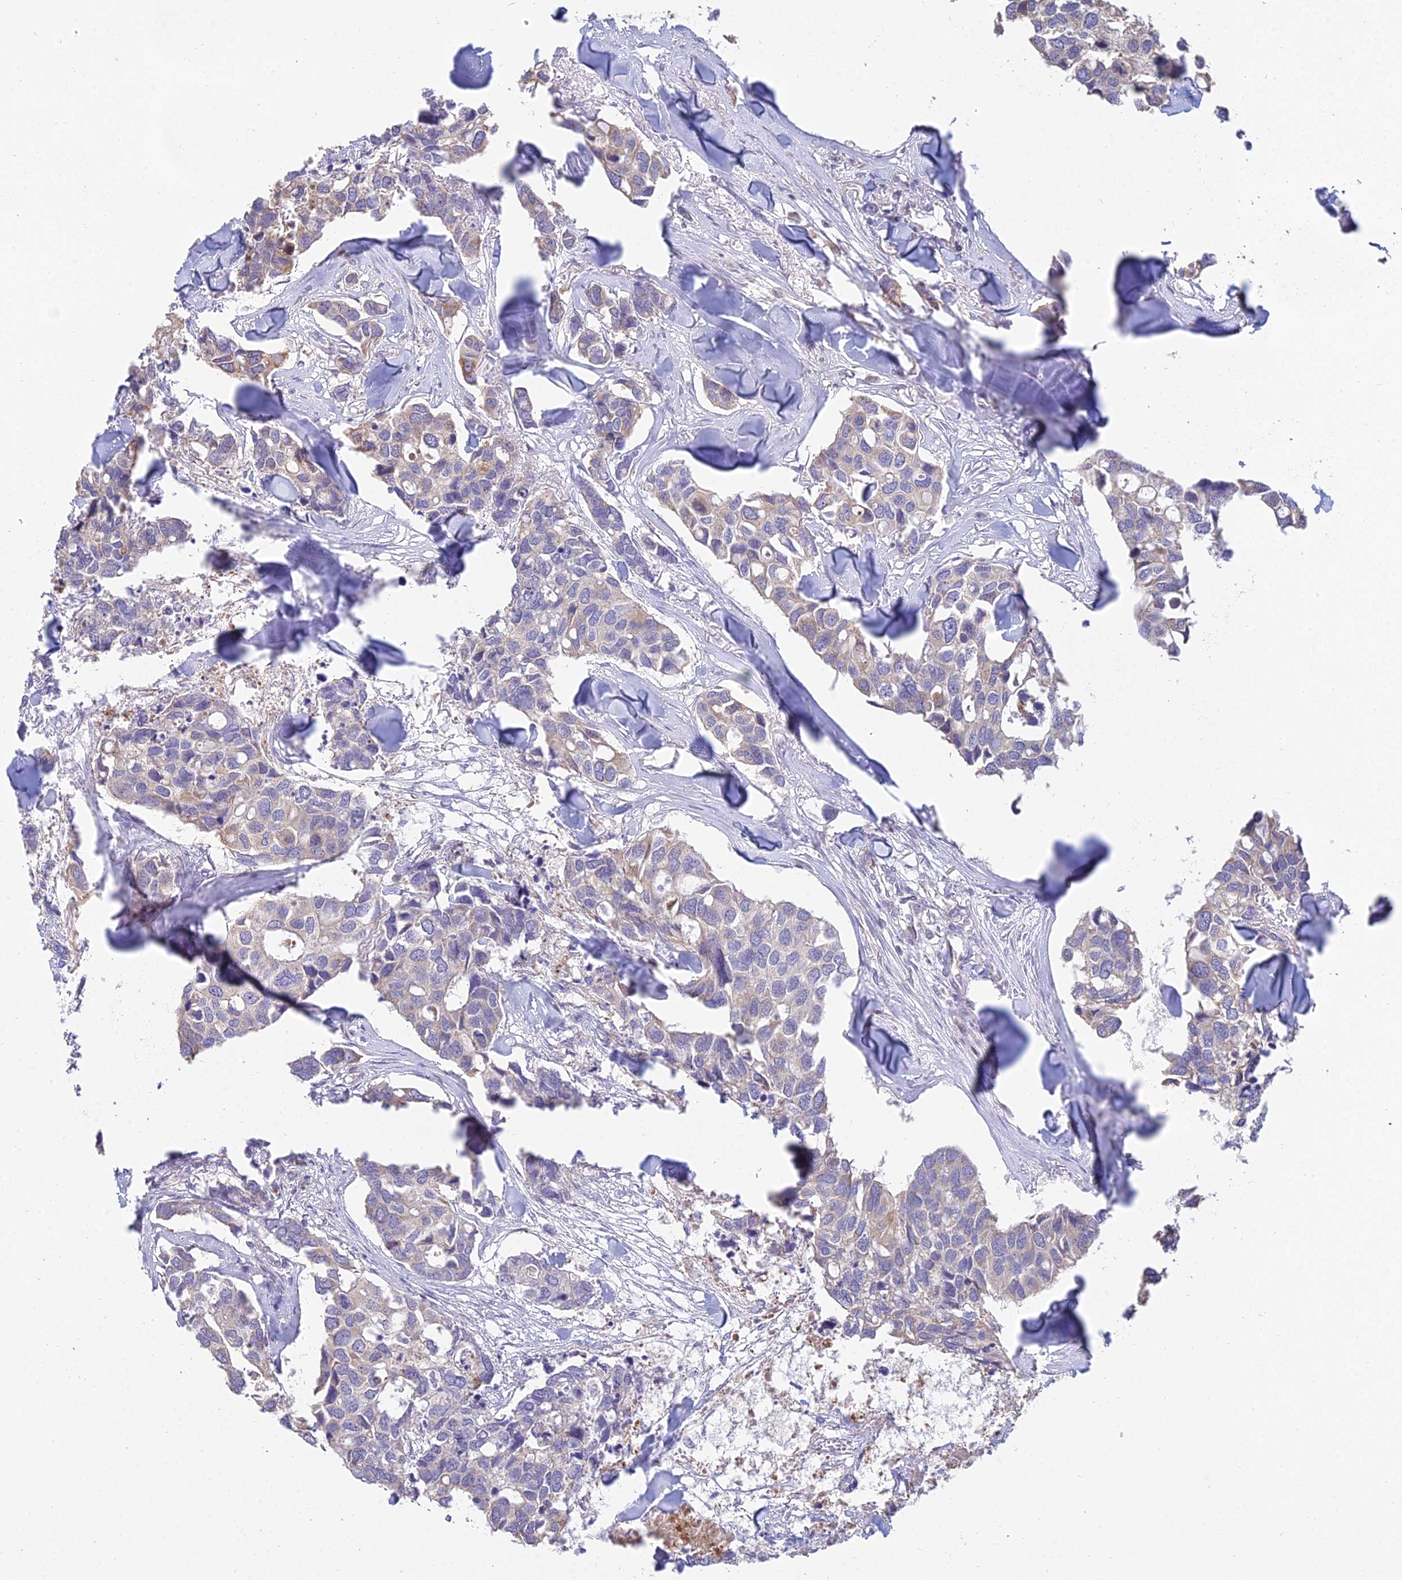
{"staining": {"intensity": "negative", "quantity": "none", "location": "none"}, "tissue": "breast cancer", "cell_type": "Tumor cells", "image_type": "cancer", "snomed": [{"axis": "morphology", "description": "Duct carcinoma"}, {"axis": "topography", "description": "Breast"}], "caption": "A high-resolution photomicrograph shows immunohistochemistry (IHC) staining of breast cancer (infiltrating ductal carcinoma), which reveals no significant staining in tumor cells.", "gene": "CFAP206", "patient": {"sex": "female", "age": 83}}